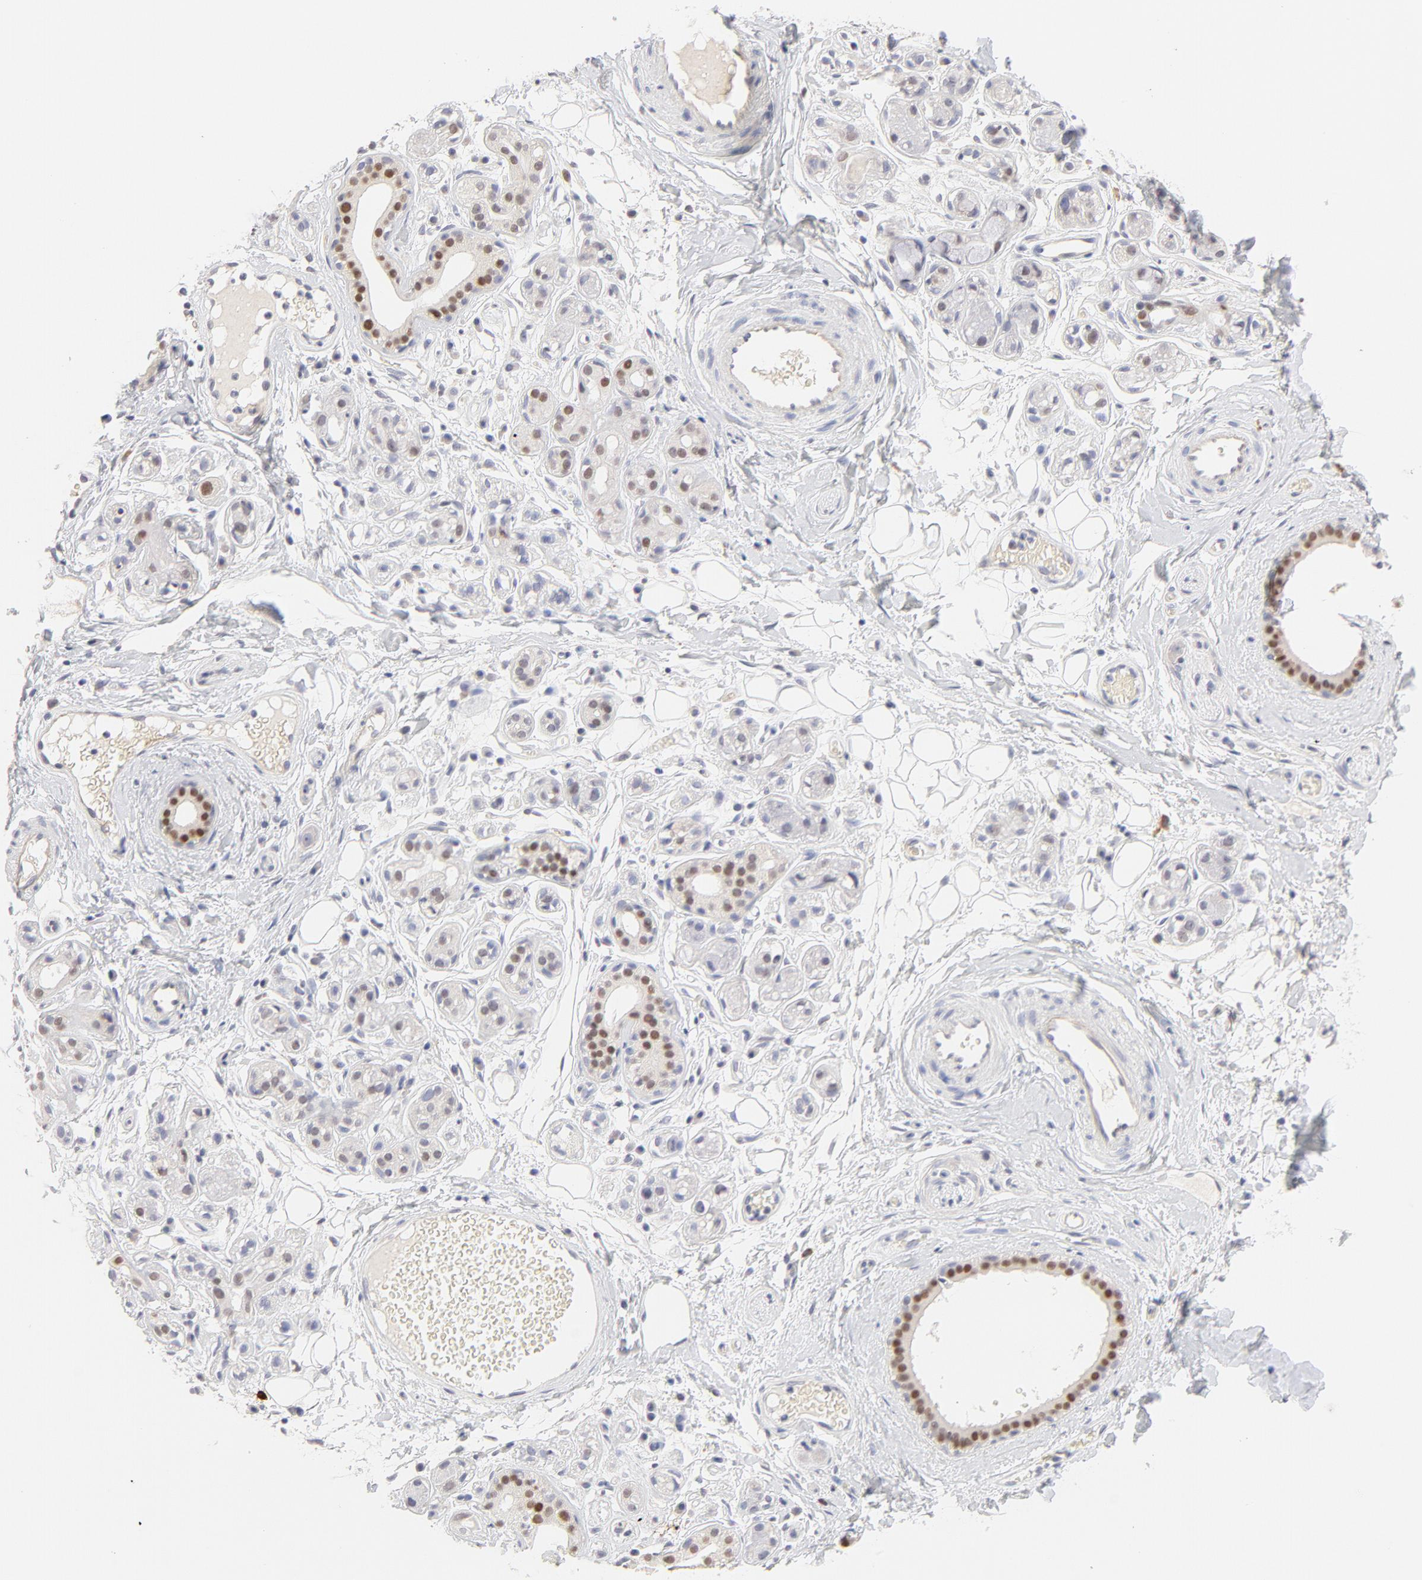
{"staining": {"intensity": "moderate", "quantity": "25%-75%", "location": "nuclear"}, "tissue": "salivary gland", "cell_type": "Glandular cells", "image_type": "normal", "snomed": [{"axis": "morphology", "description": "Normal tissue, NOS"}, {"axis": "topography", "description": "Salivary gland"}], "caption": "Moderate nuclear expression is appreciated in about 25%-75% of glandular cells in normal salivary gland.", "gene": "ELF3", "patient": {"sex": "male", "age": 54}}